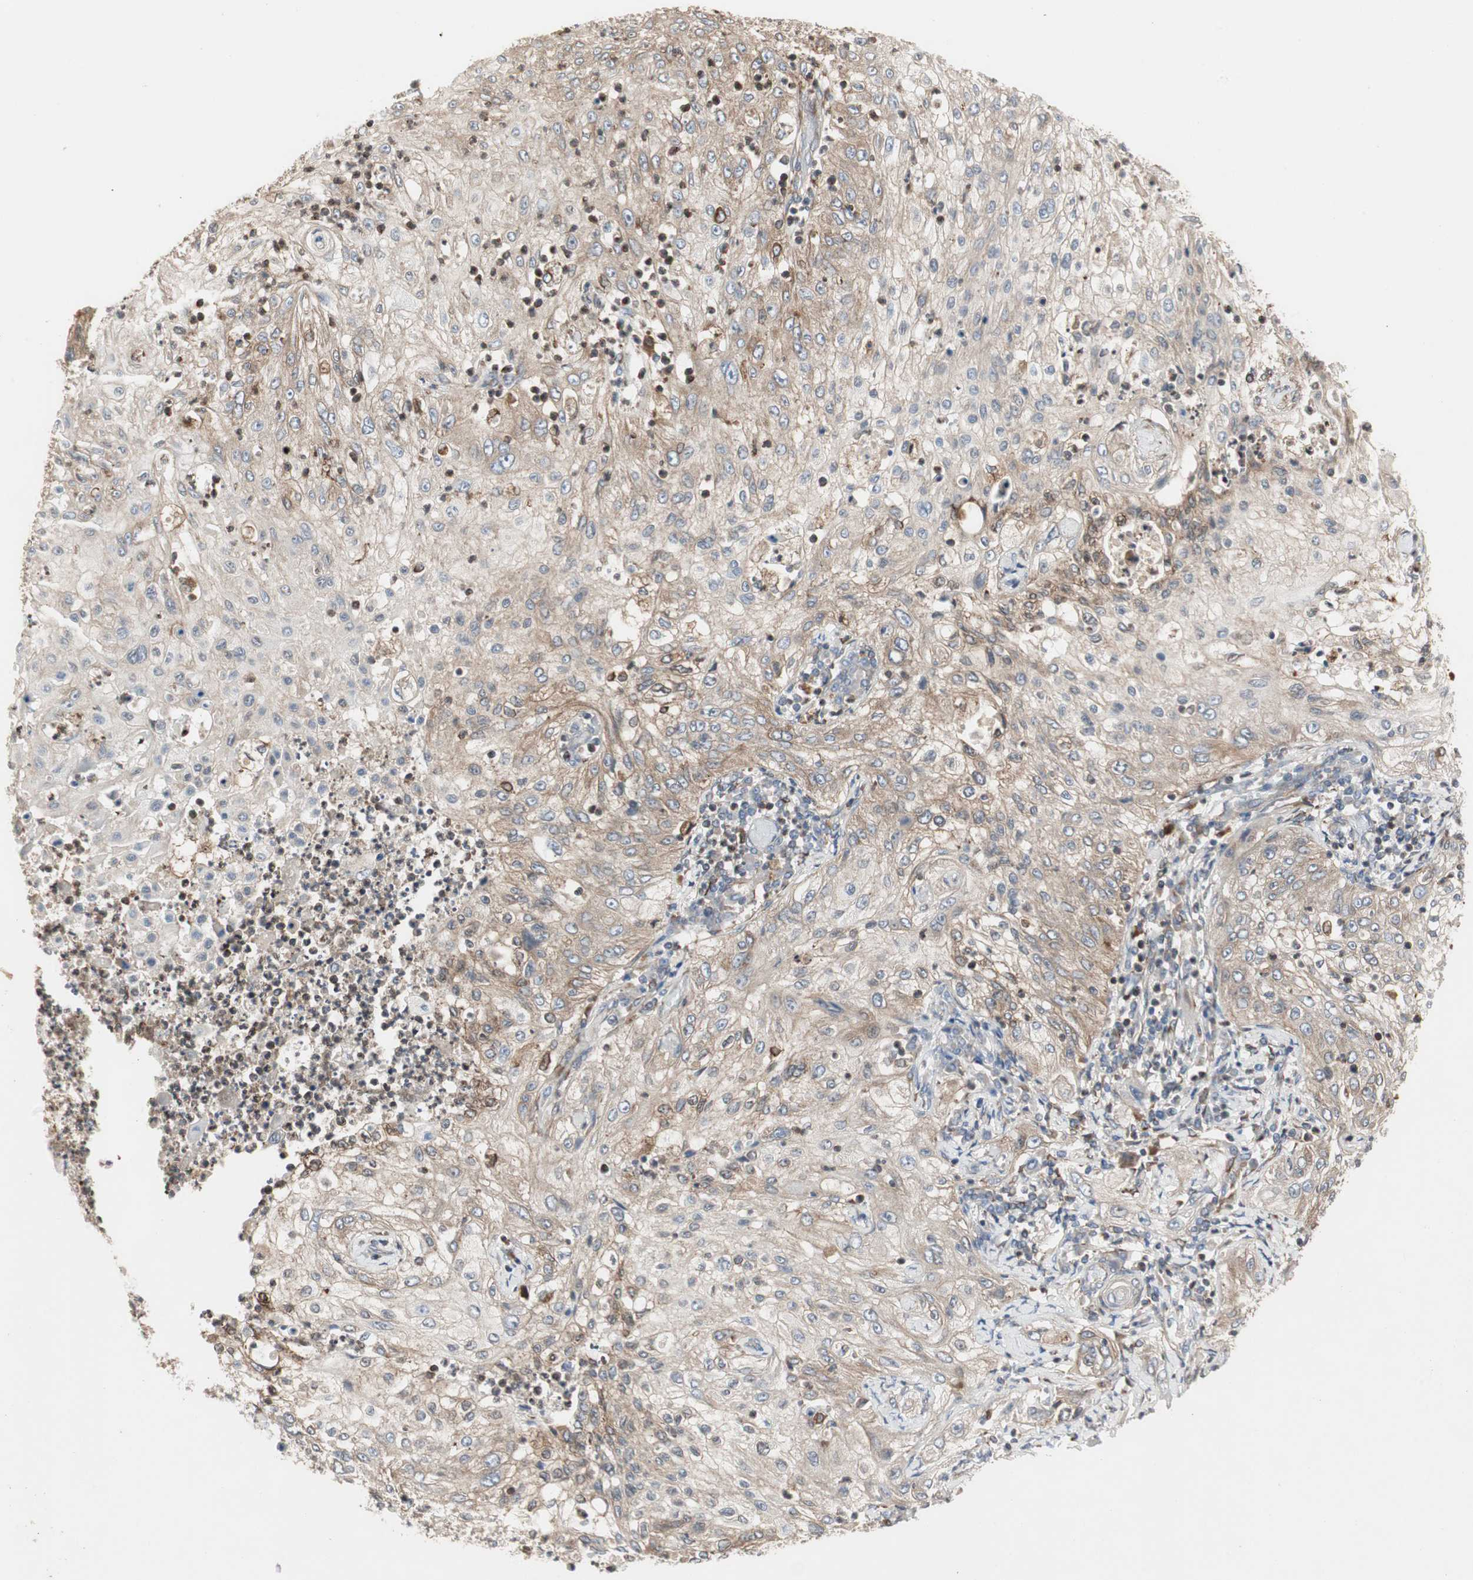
{"staining": {"intensity": "moderate", "quantity": ">75%", "location": "cytoplasmic/membranous"}, "tissue": "lung cancer", "cell_type": "Tumor cells", "image_type": "cancer", "snomed": [{"axis": "morphology", "description": "Inflammation, NOS"}, {"axis": "morphology", "description": "Squamous cell carcinoma, NOS"}, {"axis": "topography", "description": "Lymph node"}, {"axis": "topography", "description": "Soft tissue"}, {"axis": "topography", "description": "Lung"}], "caption": "High-magnification brightfield microscopy of squamous cell carcinoma (lung) stained with DAB (3,3'-diaminobenzidine) (brown) and counterstained with hematoxylin (blue). tumor cells exhibit moderate cytoplasmic/membranous expression is identified in about>75% of cells.", "gene": "H6PD", "patient": {"sex": "male", "age": 66}}